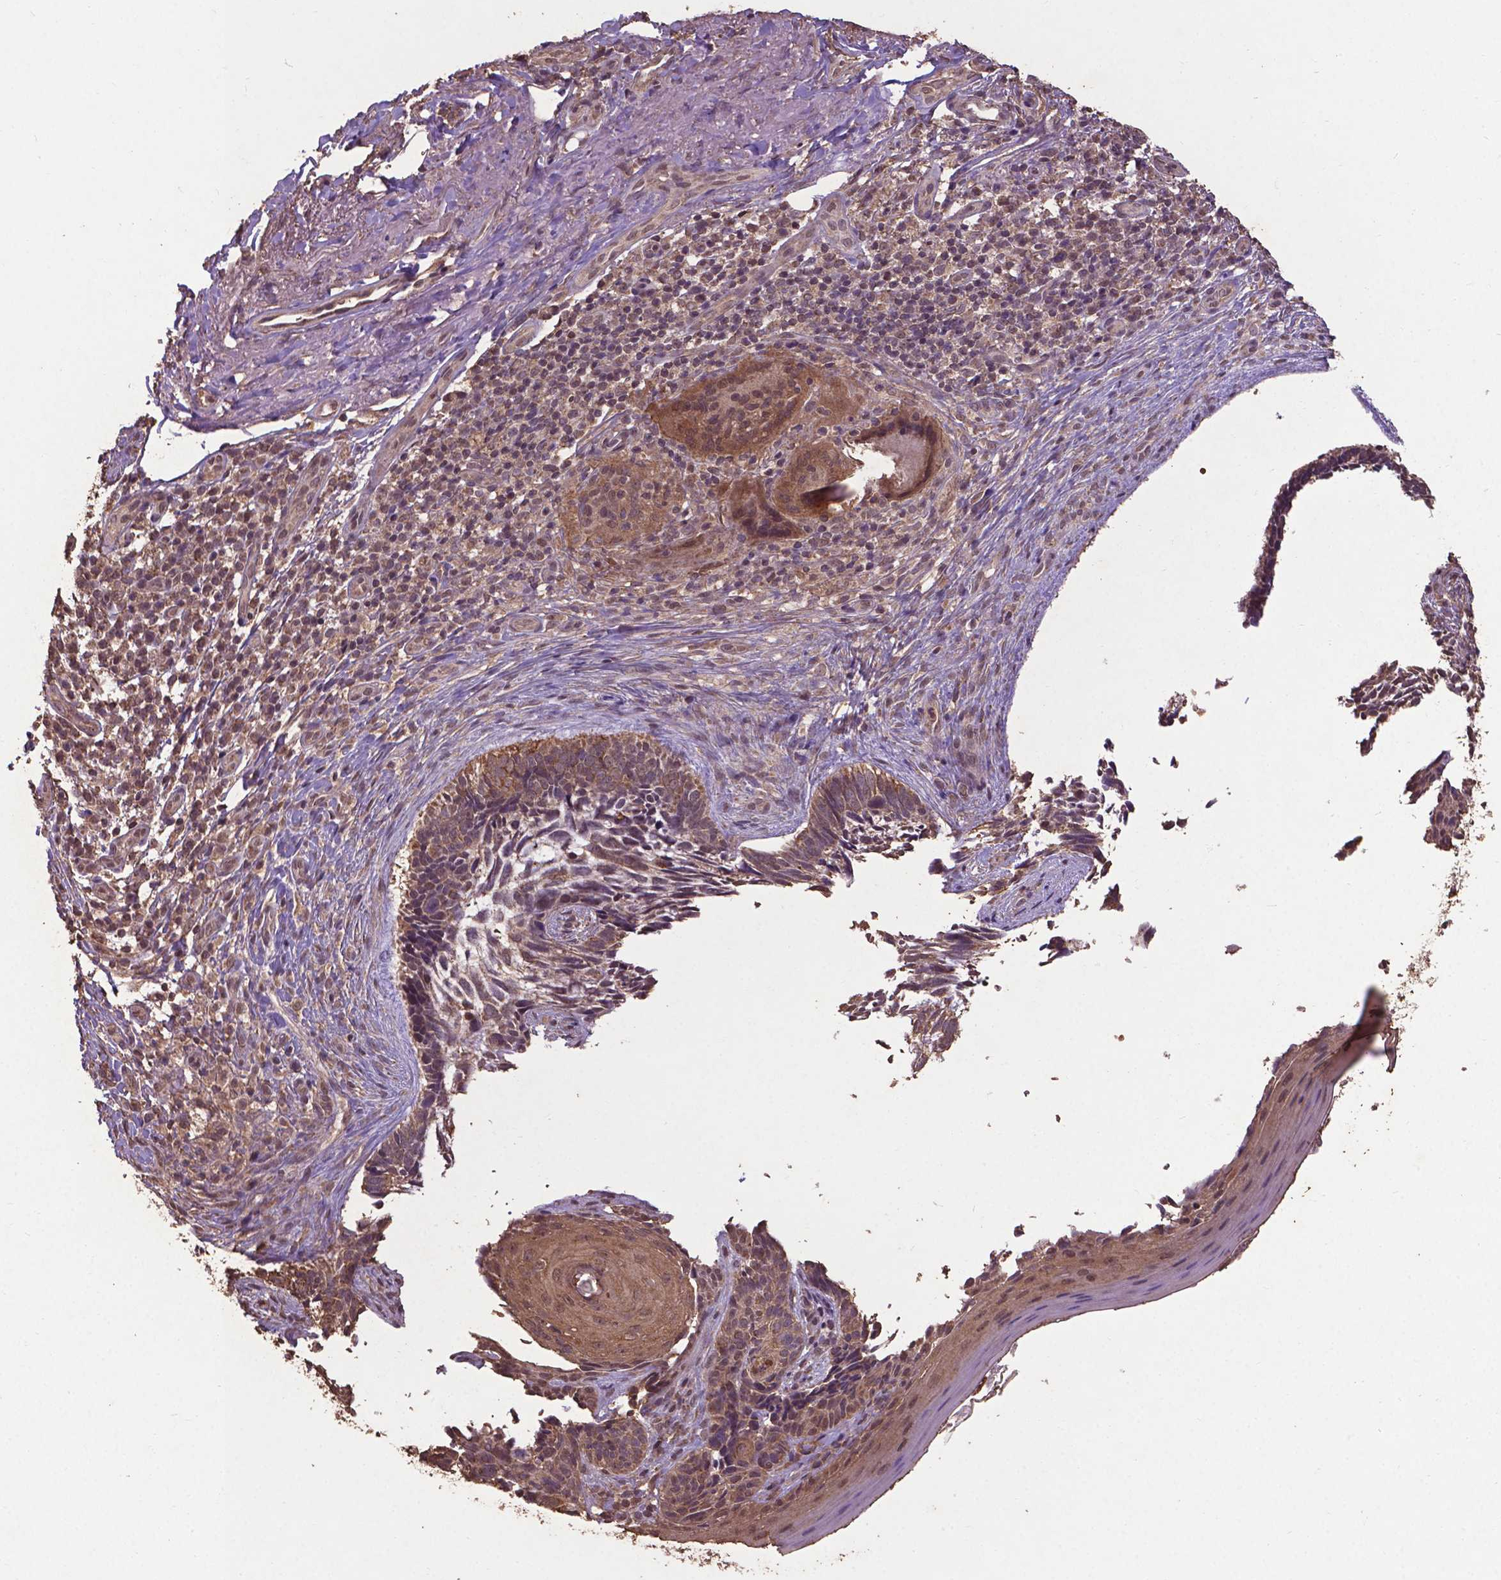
{"staining": {"intensity": "moderate", "quantity": ">75%", "location": "cytoplasmic/membranous,nuclear"}, "tissue": "skin cancer", "cell_type": "Tumor cells", "image_type": "cancer", "snomed": [{"axis": "morphology", "description": "Normal tissue, NOS"}, {"axis": "morphology", "description": "Basal cell carcinoma"}, {"axis": "topography", "description": "Skin"}], "caption": "Protein analysis of skin cancer tissue shows moderate cytoplasmic/membranous and nuclear expression in about >75% of tumor cells.", "gene": "DCAF1", "patient": {"sex": "male", "age": 68}}